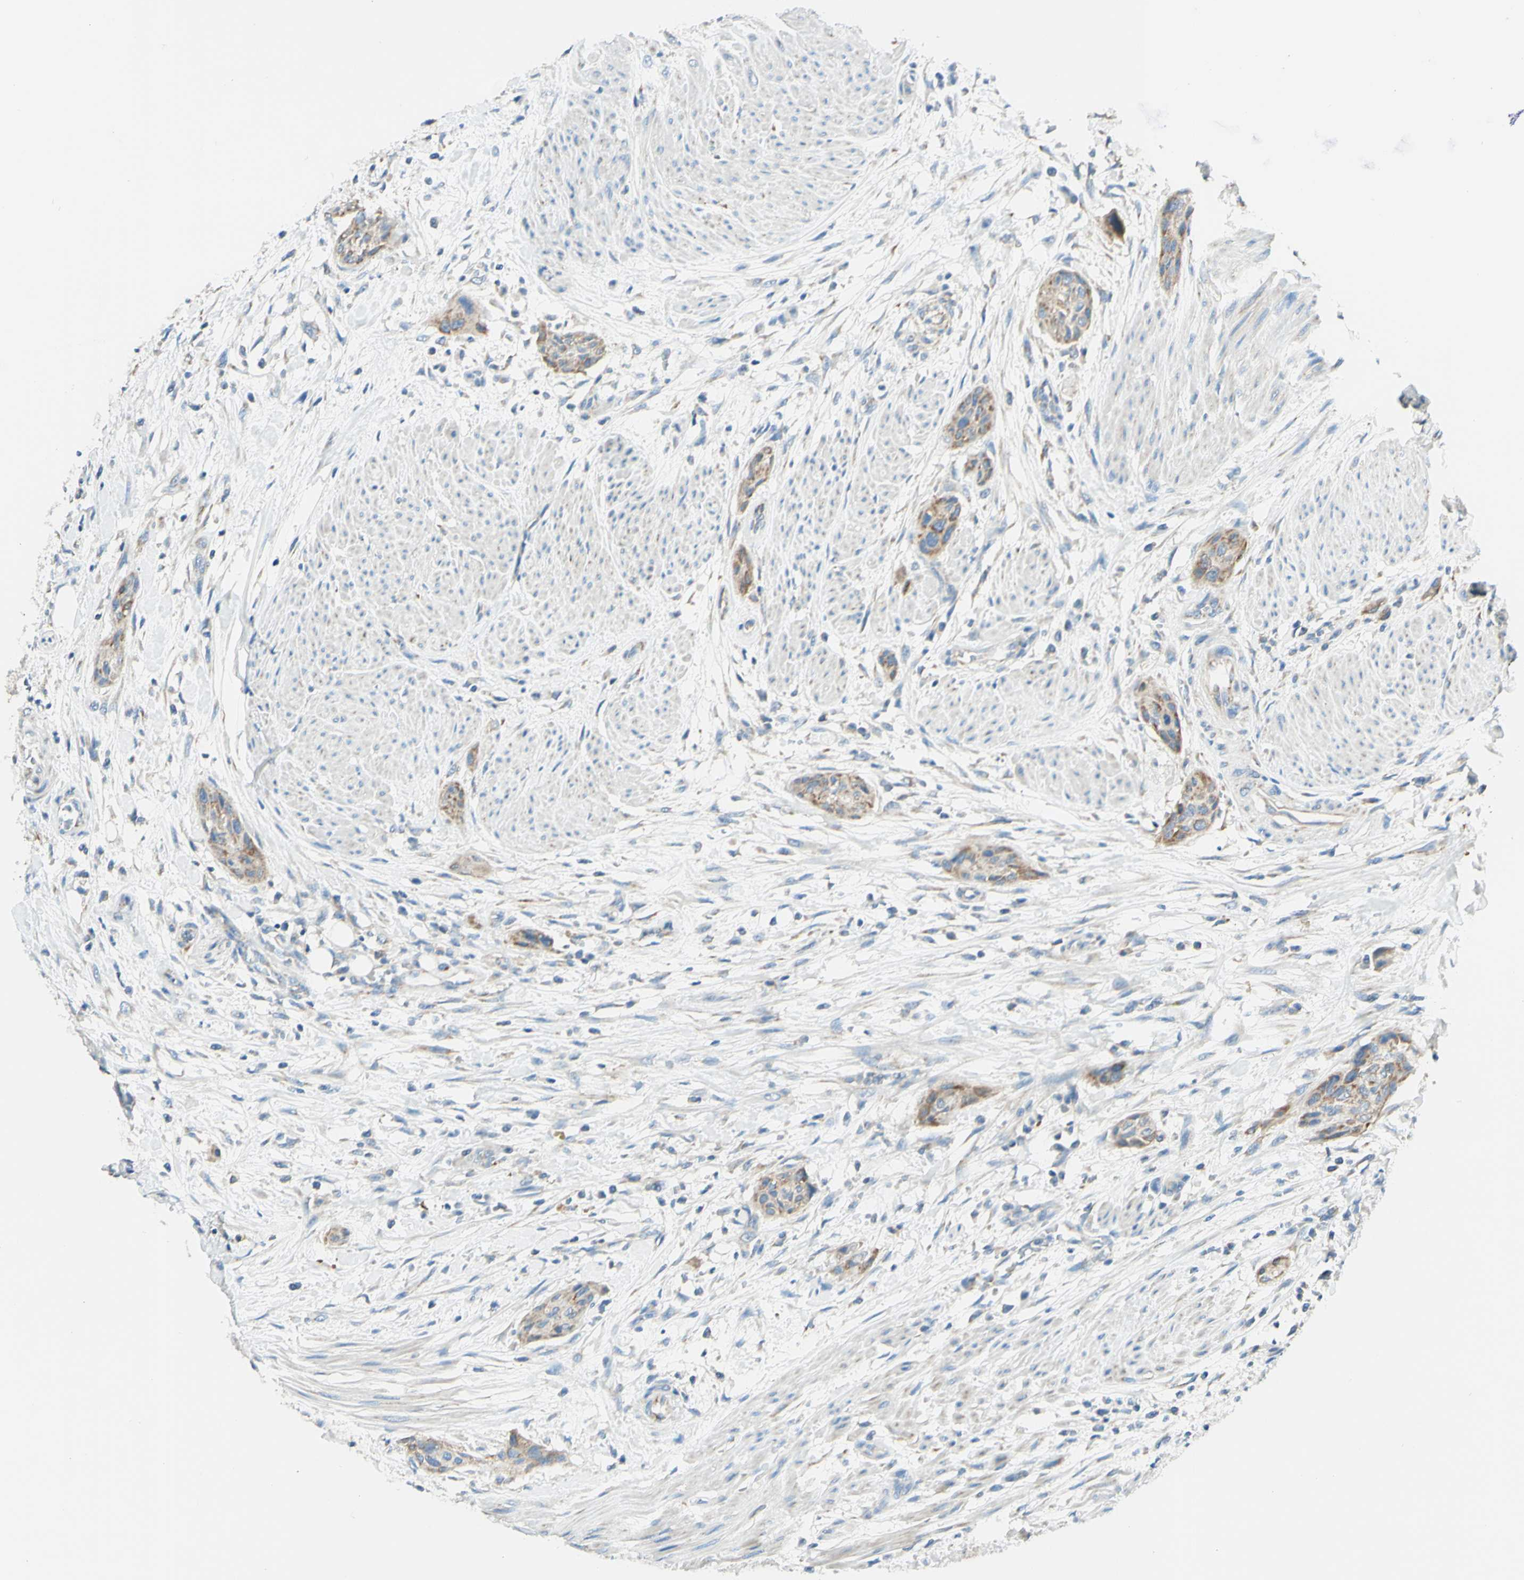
{"staining": {"intensity": "moderate", "quantity": ">75%", "location": "cytoplasmic/membranous"}, "tissue": "urothelial cancer", "cell_type": "Tumor cells", "image_type": "cancer", "snomed": [{"axis": "morphology", "description": "Urothelial carcinoma, High grade"}, {"axis": "topography", "description": "Urinary bladder"}], "caption": "Moderate cytoplasmic/membranous staining is identified in about >75% of tumor cells in urothelial cancer. (Stains: DAB in brown, nuclei in blue, Microscopy: brightfield microscopy at high magnification).", "gene": "ARMC10", "patient": {"sex": "male", "age": 35}}